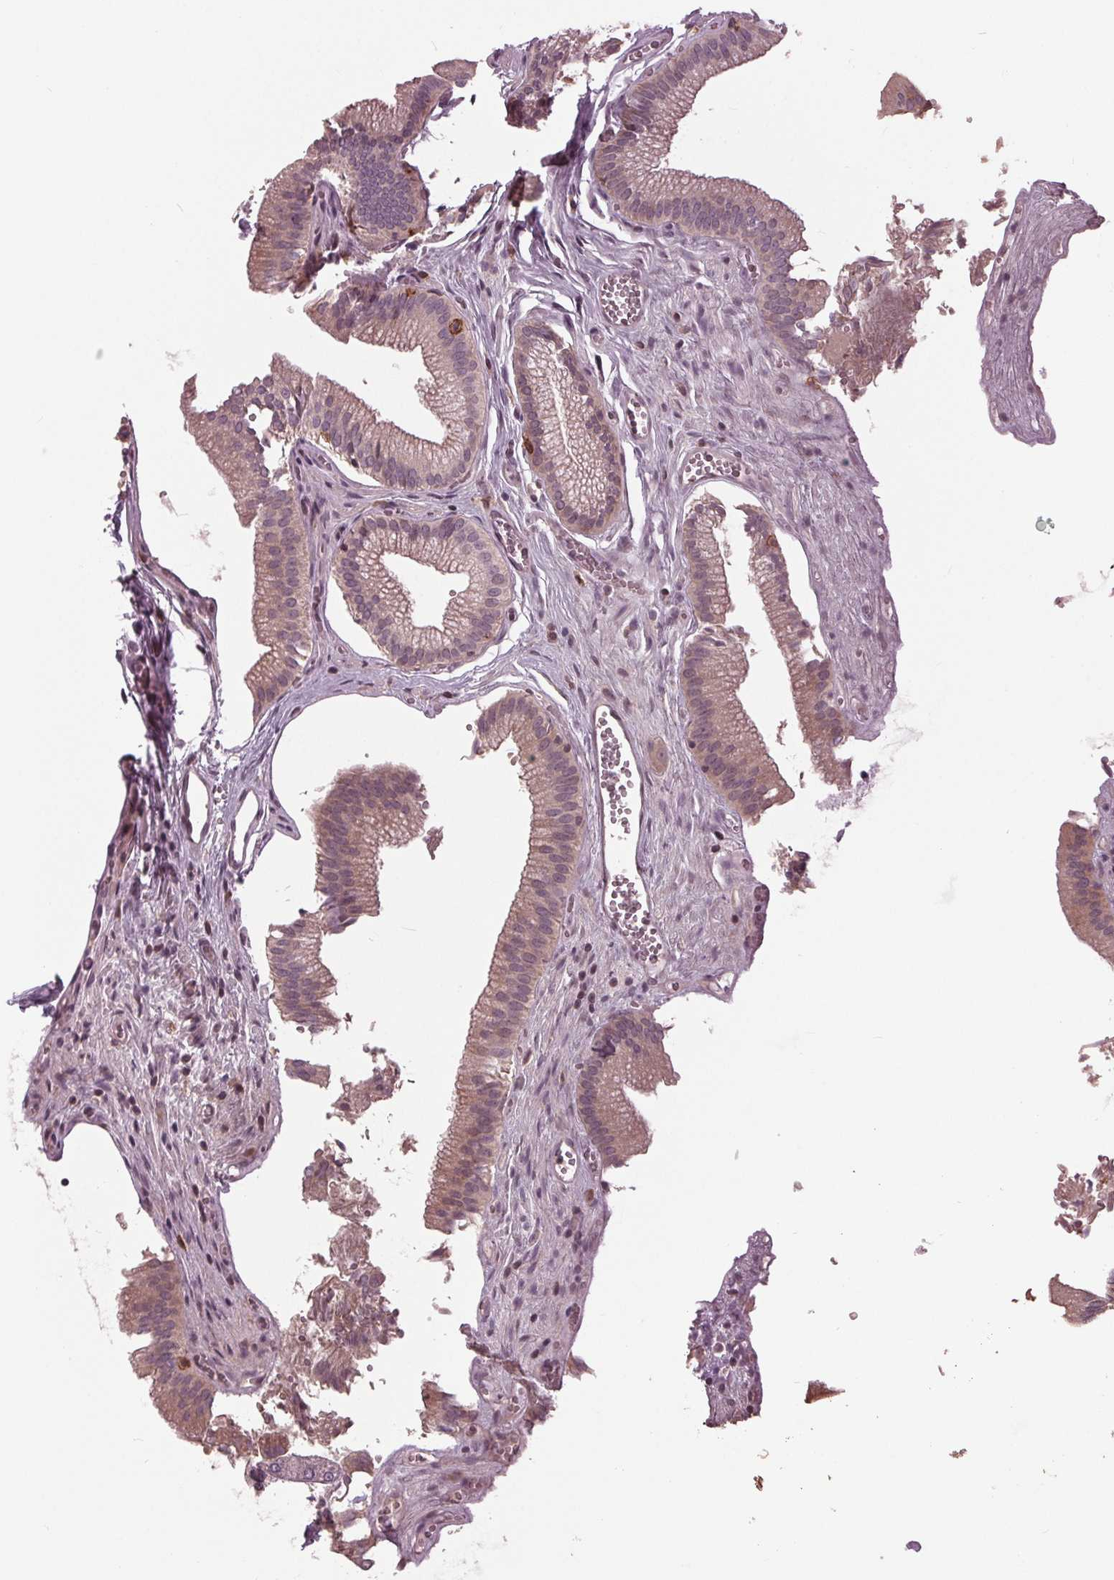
{"staining": {"intensity": "weak", "quantity": ">75%", "location": "cytoplasmic/membranous"}, "tissue": "gallbladder", "cell_type": "Glandular cells", "image_type": "normal", "snomed": [{"axis": "morphology", "description": "Normal tissue, NOS"}, {"axis": "topography", "description": "Gallbladder"}, {"axis": "topography", "description": "Peripheral nerve tissue"}], "caption": "Weak cytoplasmic/membranous expression is identified in about >75% of glandular cells in benign gallbladder. Immunohistochemistry stains the protein in brown and the nuclei are stained blue.", "gene": "SIGLEC6", "patient": {"sex": "male", "age": 17}}